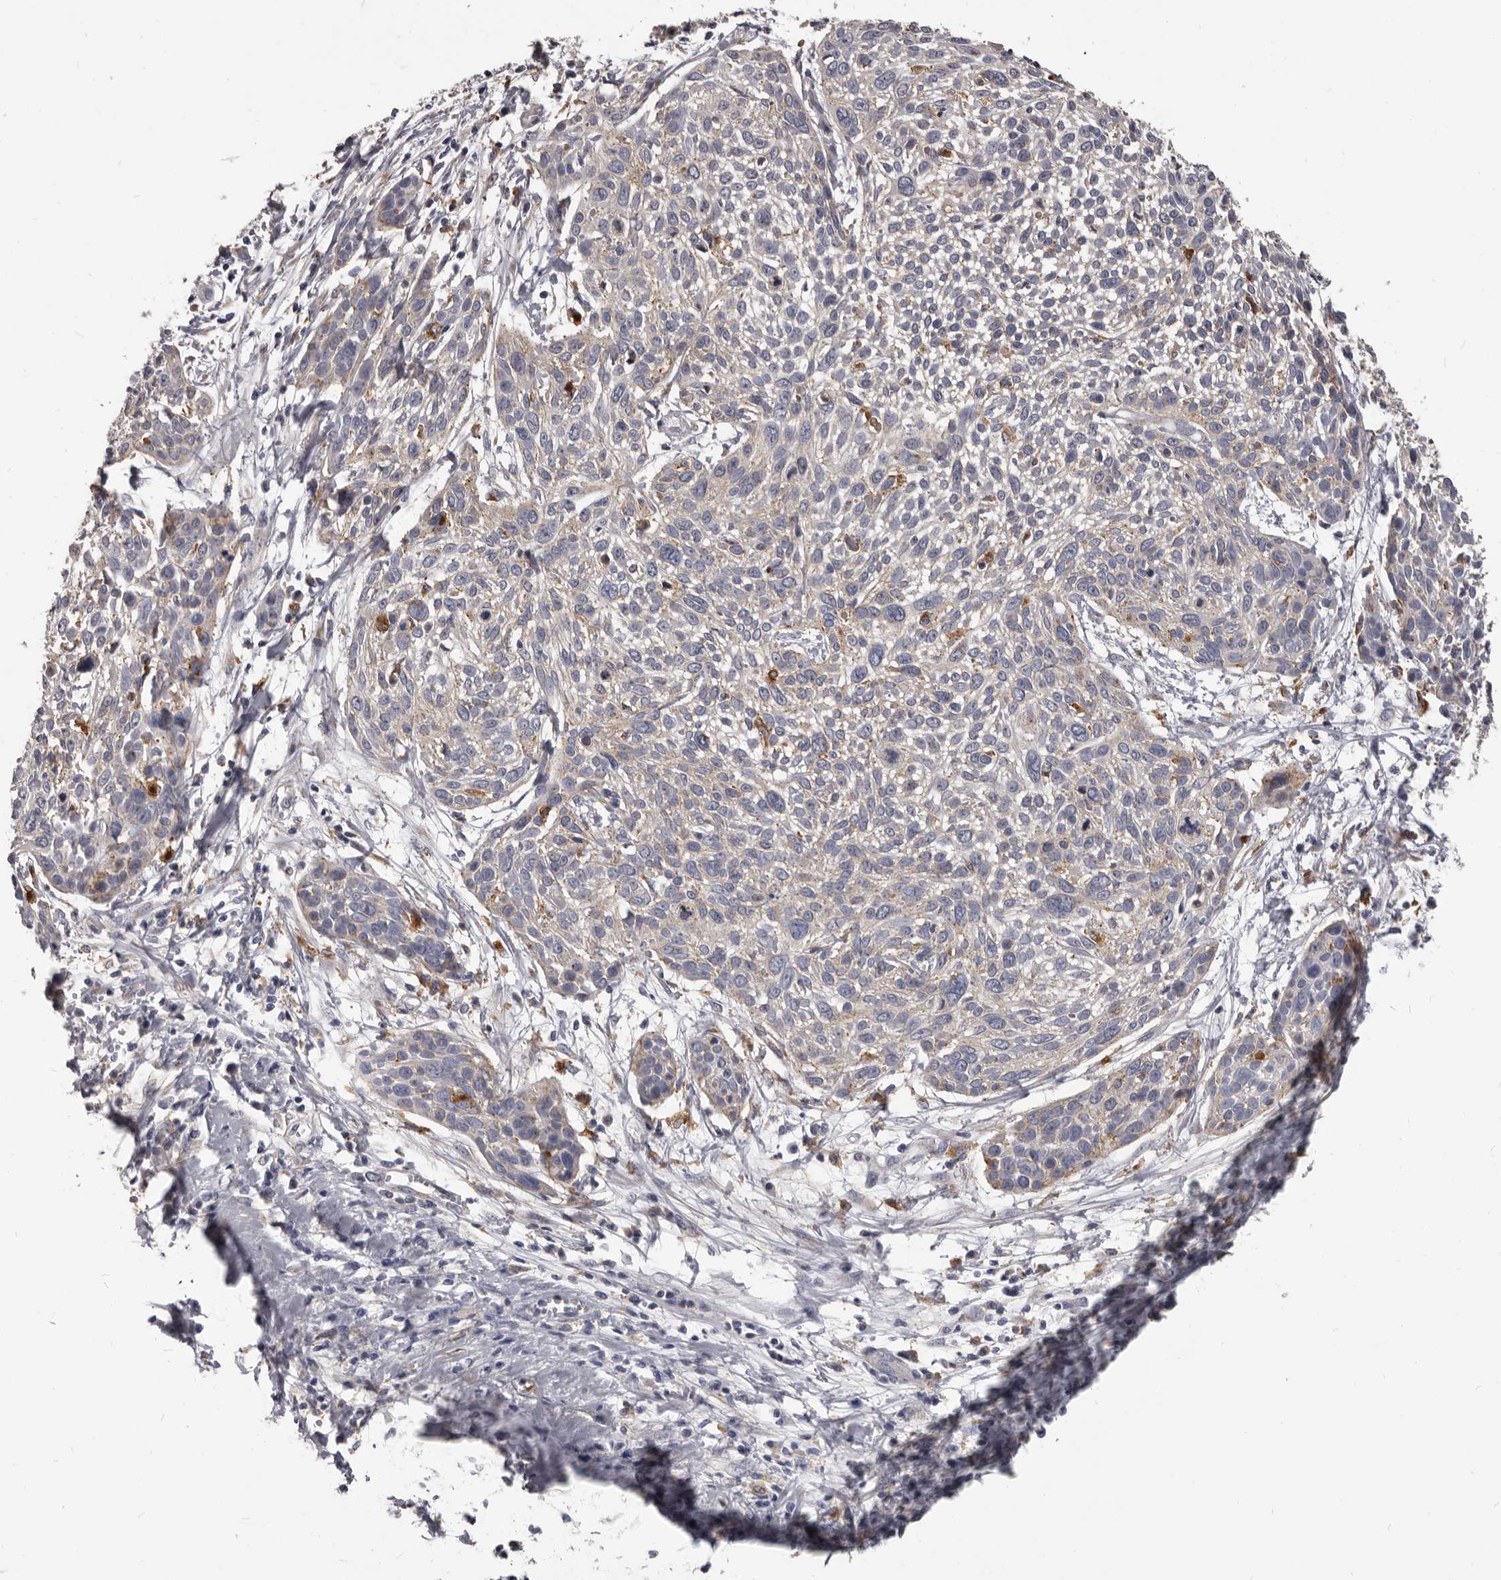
{"staining": {"intensity": "negative", "quantity": "none", "location": "none"}, "tissue": "cervical cancer", "cell_type": "Tumor cells", "image_type": "cancer", "snomed": [{"axis": "morphology", "description": "Squamous cell carcinoma, NOS"}, {"axis": "topography", "description": "Cervix"}], "caption": "This photomicrograph is of cervical squamous cell carcinoma stained with IHC to label a protein in brown with the nuclei are counter-stained blue. There is no staining in tumor cells. Nuclei are stained in blue.", "gene": "PI4K2A", "patient": {"sex": "female", "age": 51}}